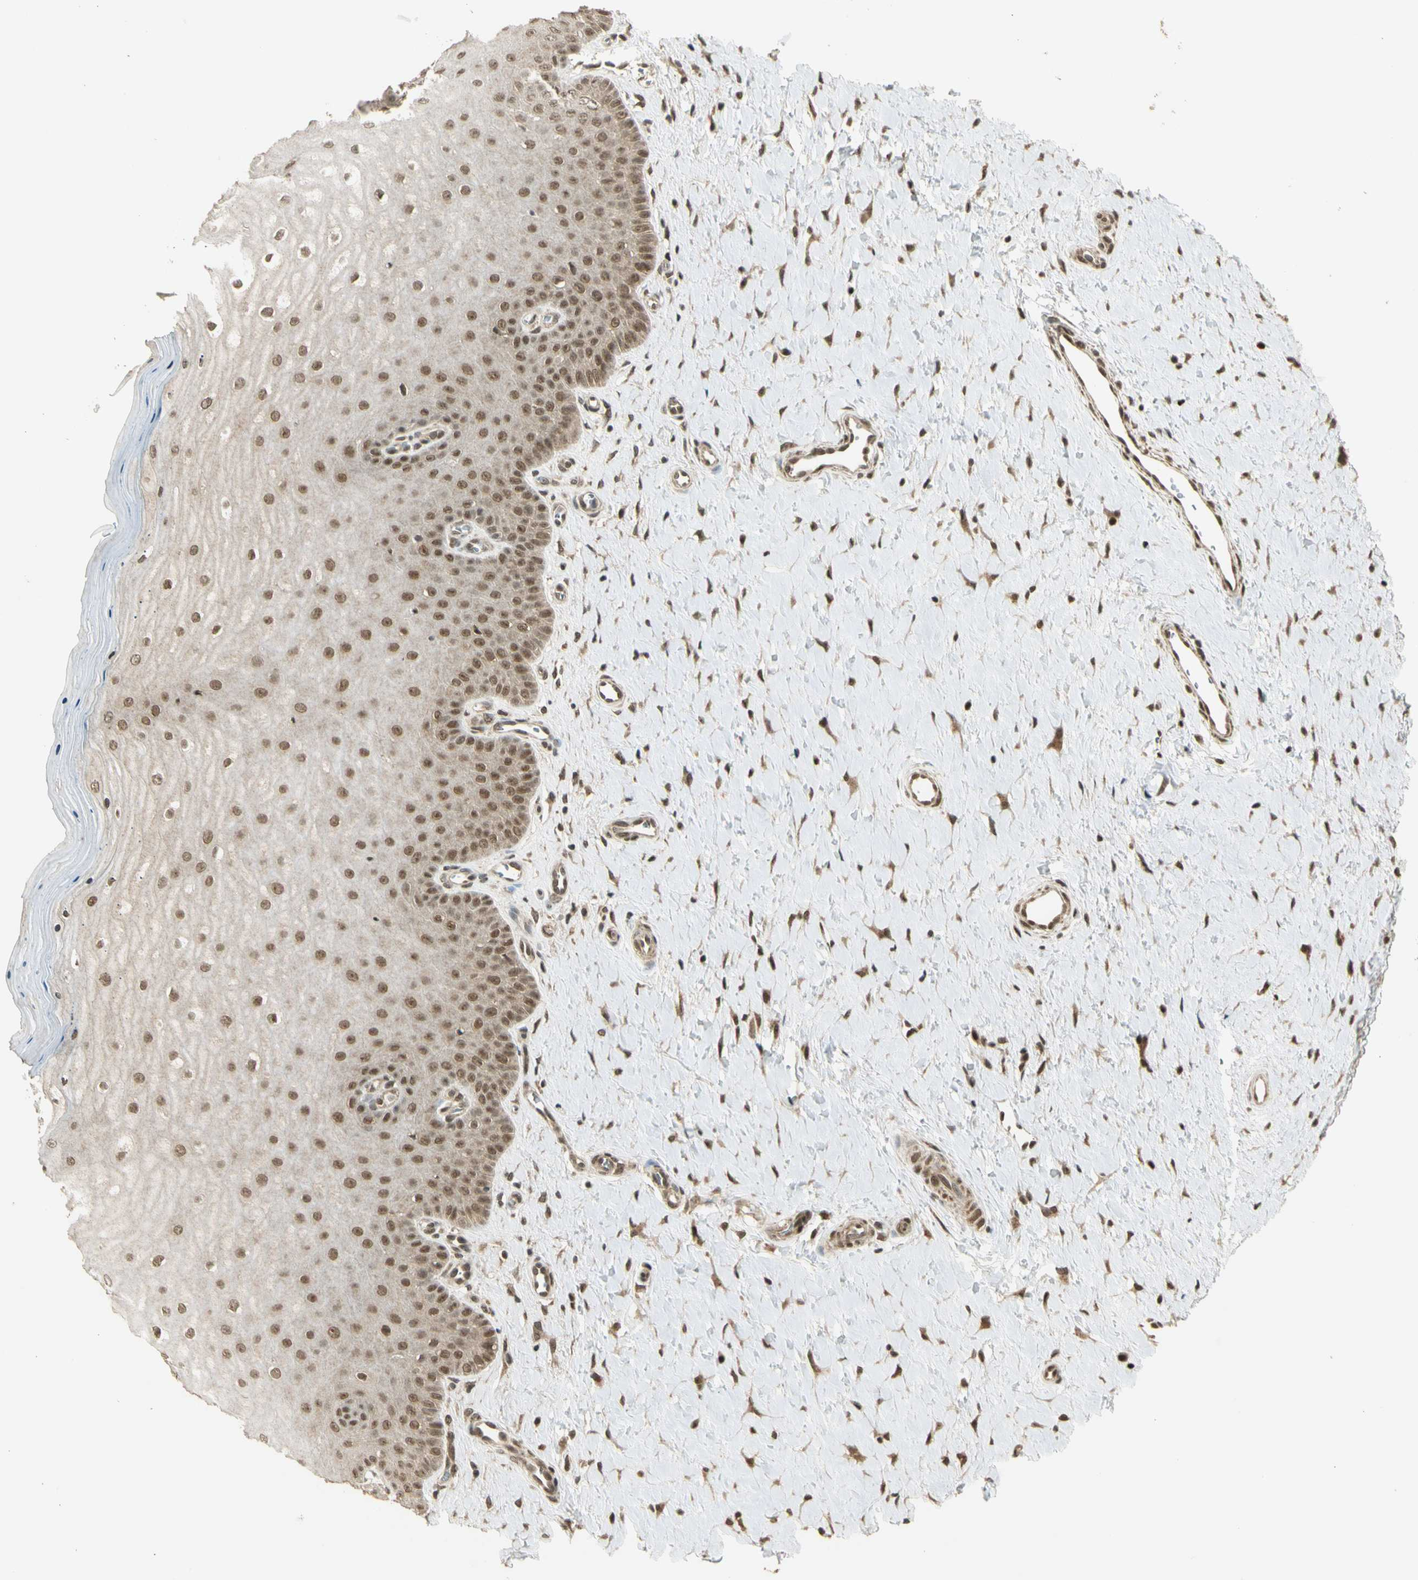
{"staining": {"intensity": "strong", "quantity": ">75%", "location": "nuclear"}, "tissue": "cervix", "cell_type": "Glandular cells", "image_type": "normal", "snomed": [{"axis": "morphology", "description": "Normal tissue, NOS"}, {"axis": "topography", "description": "Cervix"}], "caption": "Protein staining by immunohistochemistry (IHC) demonstrates strong nuclear positivity in about >75% of glandular cells in unremarkable cervix.", "gene": "ZNF135", "patient": {"sex": "female", "age": 55}}